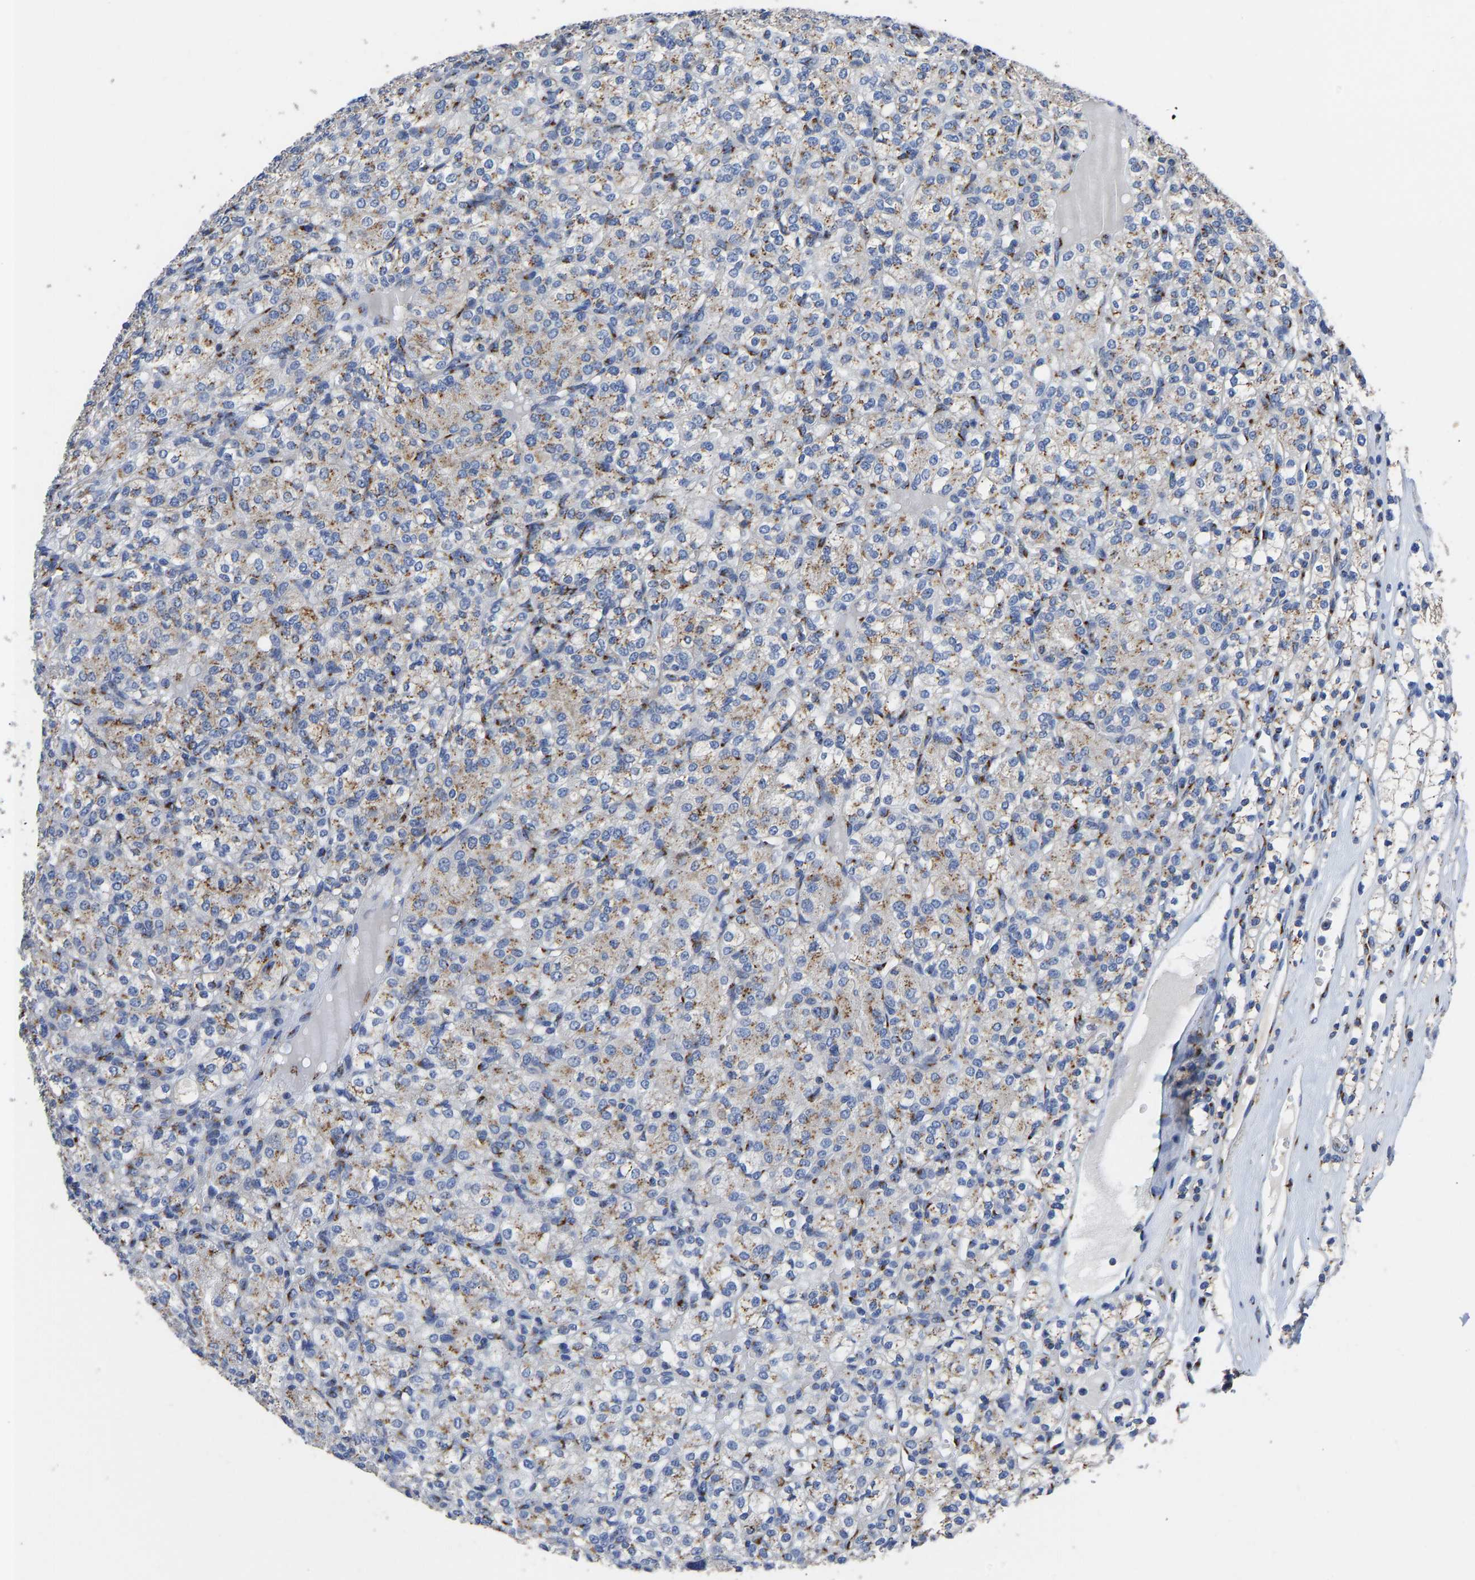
{"staining": {"intensity": "moderate", "quantity": ">75%", "location": "cytoplasmic/membranous"}, "tissue": "renal cancer", "cell_type": "Tumor cells", "image_type": "cancer", "snomed": [{"axis": "morphology", "description": "Adenocarcinoma, NOS"}, {"axis": "topography", "description": "Kidney"}], "caption": "Immunohistochemistry staining of adenocarcinoma (renal), which demonstrates medium levels of moderate cytoplasmic/membranous staining in about >75% of tumor cells indicating moderate cytoplasmic/membranous protein expression. The staining was performed using DAB (3,3'-diaminobenzidine) (brown) for protein detection and nuclei were counterstained in hematoxylin (blue).", "gene": "TMEM87A", "patient": {"sex": "male", "age": 77}}